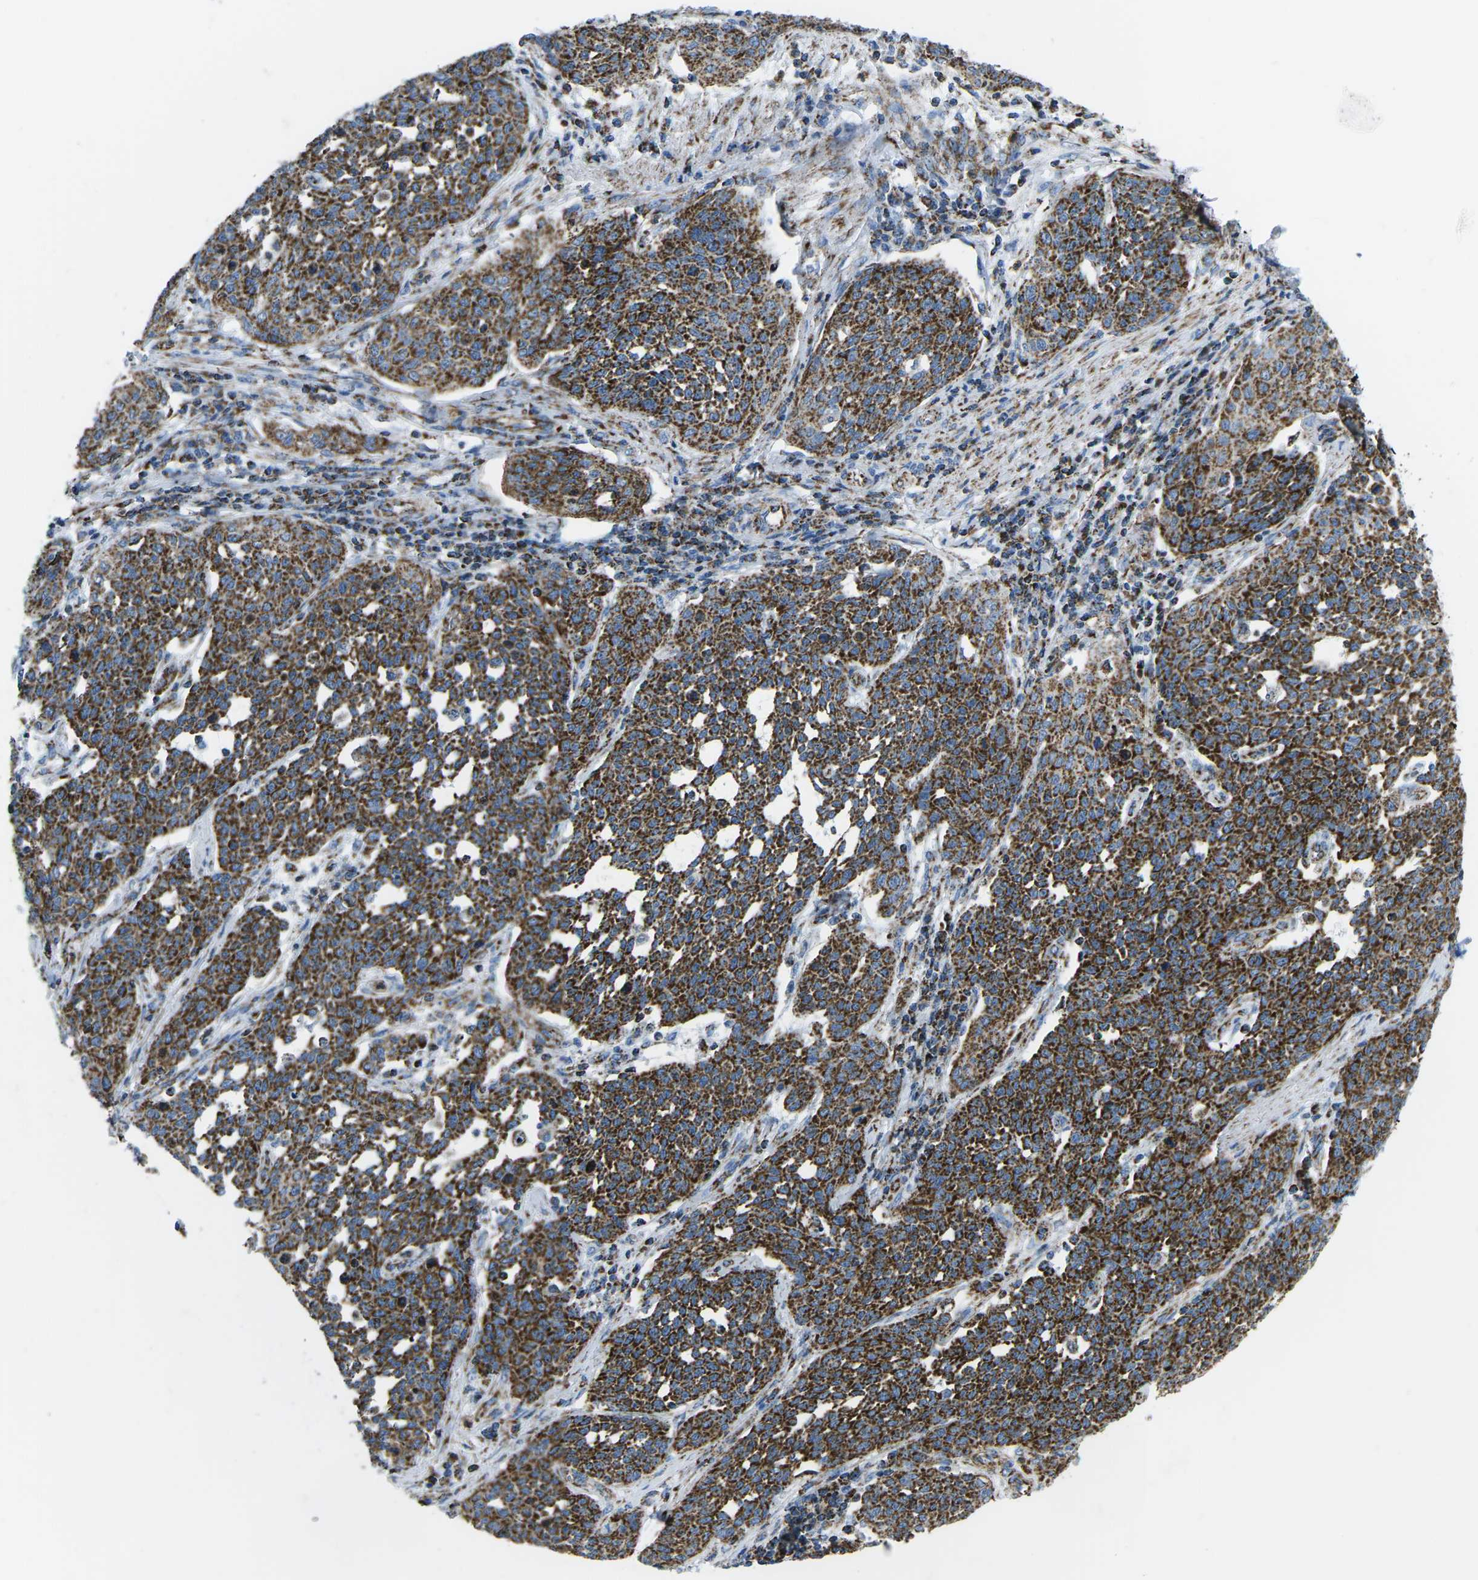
{"staining": {"intensity": "strong", "quantity": ">75%", "location": "cytoplasmic/membranous"}, "tissue": "cervical cancer", "cell_type": "Tumor cells", "image_type": "cancer", "snomed": [{"axis": "morphology", "description": "Squamous cell carcinoma, NOS"}, {"axis": "topography", "description": "Cervix"}], "caption": "An image showing strong cytoplasmic/membranous expression in about >75% of tumor cells in cervical squamous cell carcinoma, as visualized by brown immunohistochemical staining.", "gene": "COX6C", "patient": {"sex": "female", "age": 34}}